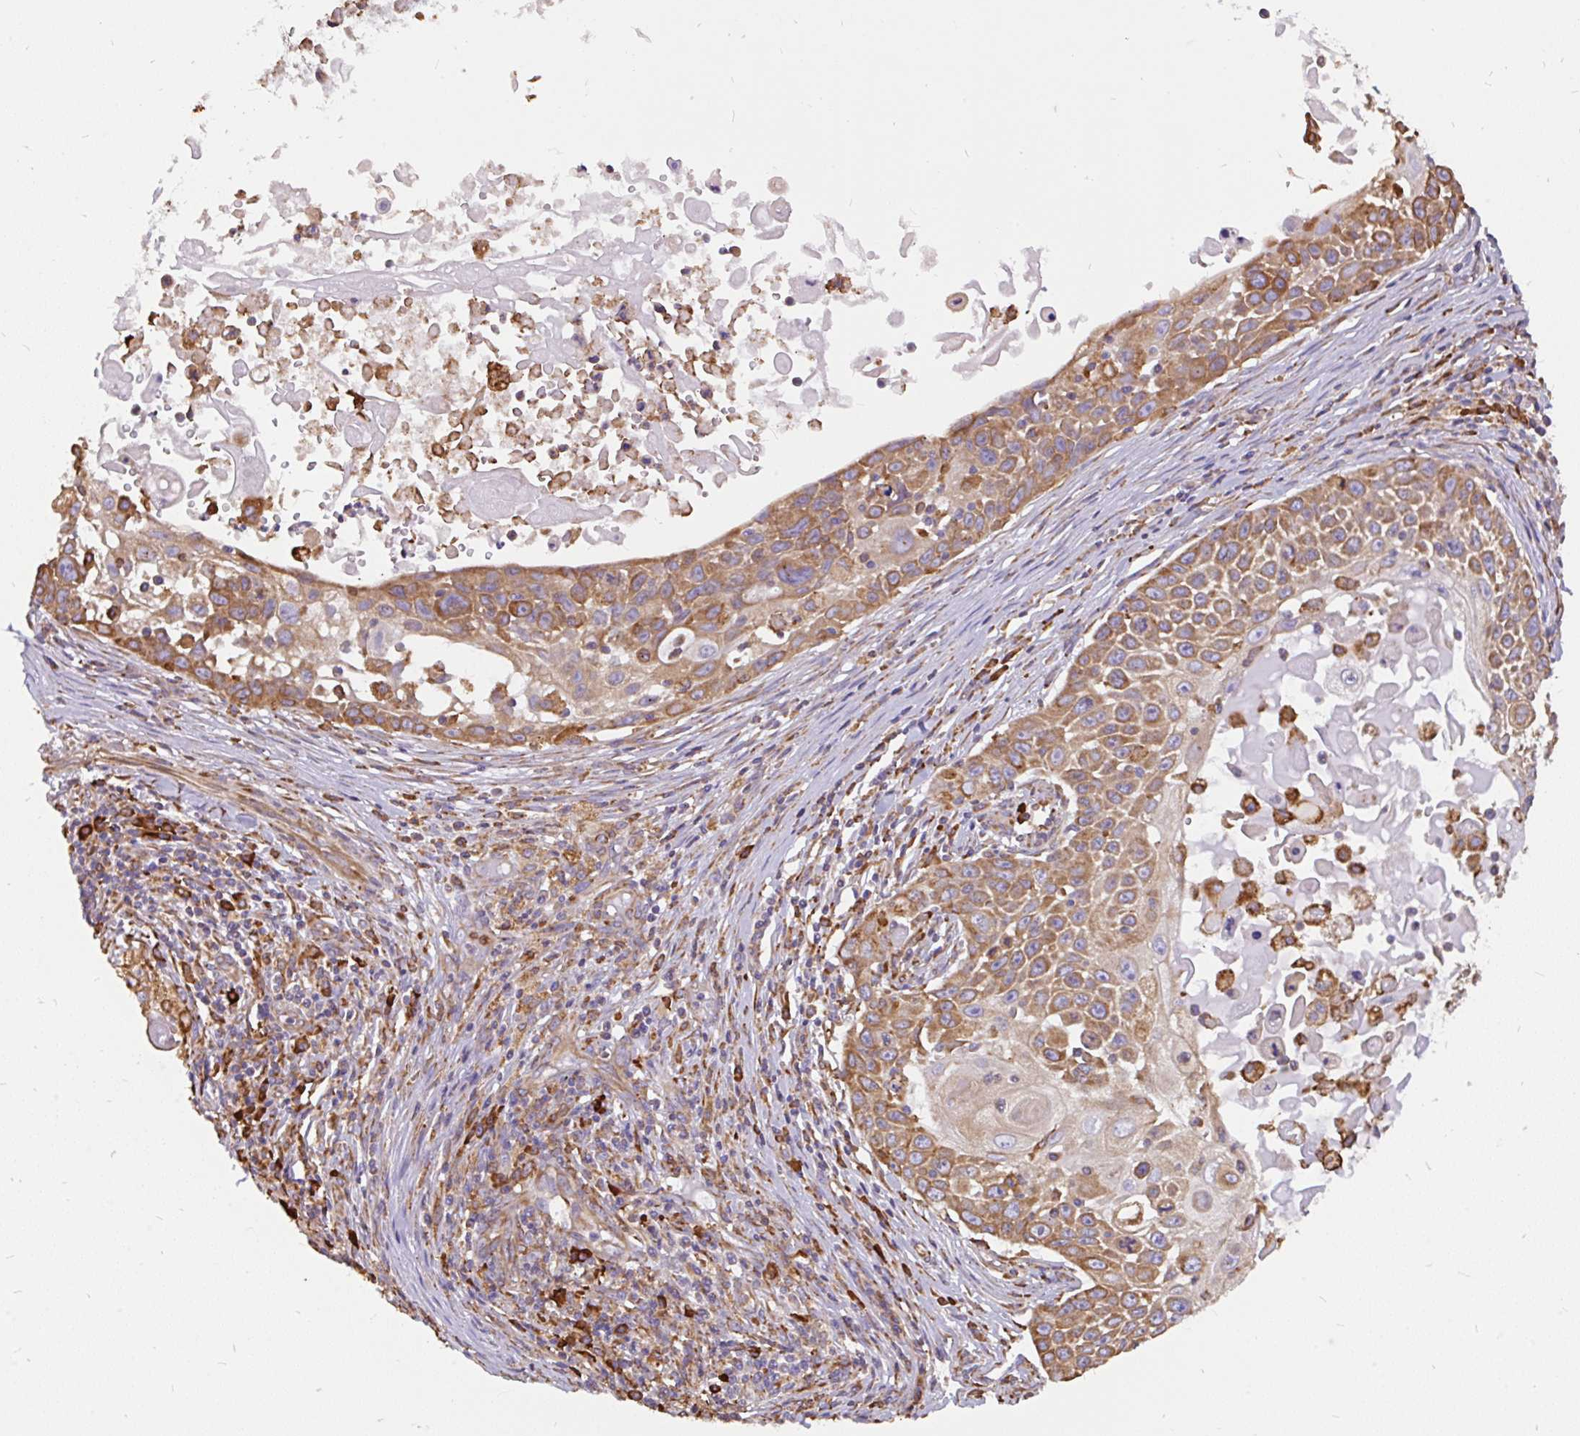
{"staining": {"intensity": "moderate", "quantity": ">75%", "location": "cytoplasmic/membranous"}, "tissue": "skin cancer", "cell_type": "Tumor cells", "image_type": "cancer", "snomed": [{"axis": "morphology", "description": "Squamous cell carcinoma, NOS"}, {"axis": "topography", "description": "Skin"}], "caption": "Immunohistochemistry (DAB) staining of squamous cell carcinoma (skin) displays moderate cytoplasmic/membranous protein expression in about >75% of tumor cells.", "gene": "EML5", "patient": {"sex": "male", "age": 24}}